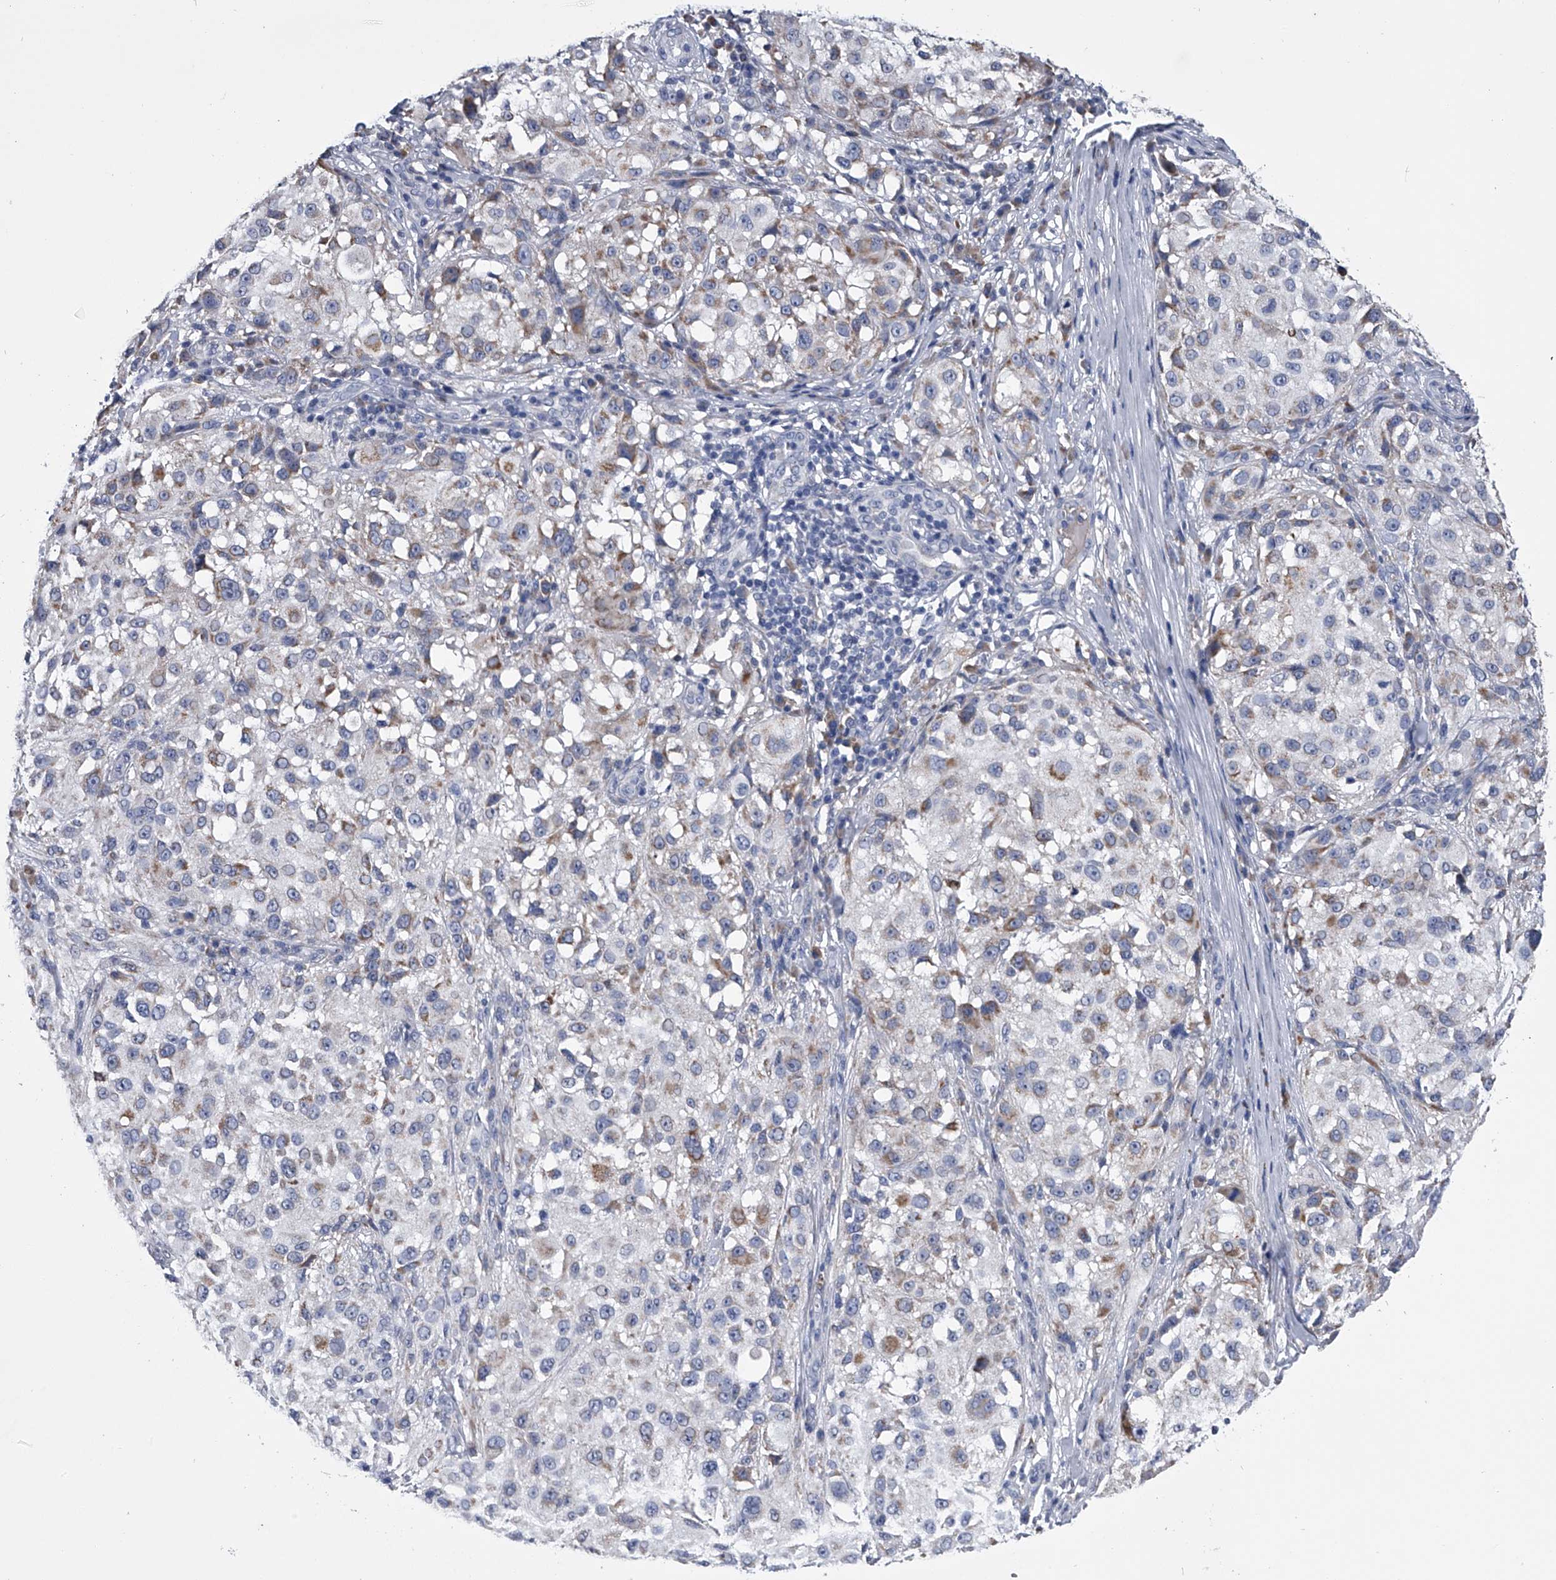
{"staining": {"intensity": "moderate", "quantity": "25%-75%", "location": "cytoplasmic/membranous"}, "tissue": "melanoma", "cell_type": "Tumor cells", "image_type": "cancer", "snomed": [{"axis": "morphology", "description": "Necrosis, NOS"}, {"axis": "morphology", "description": "Malignant melanoma, NOS"}, {"axis": "topography", "description": "Skin"}], "caption": "The immunohistochemical stain labels moderate cytoplasmic/membranous positivity in tumor cells of melanoma tissue.", "gene": "OAT", "patient": {"sex": "female", "age": 87}}